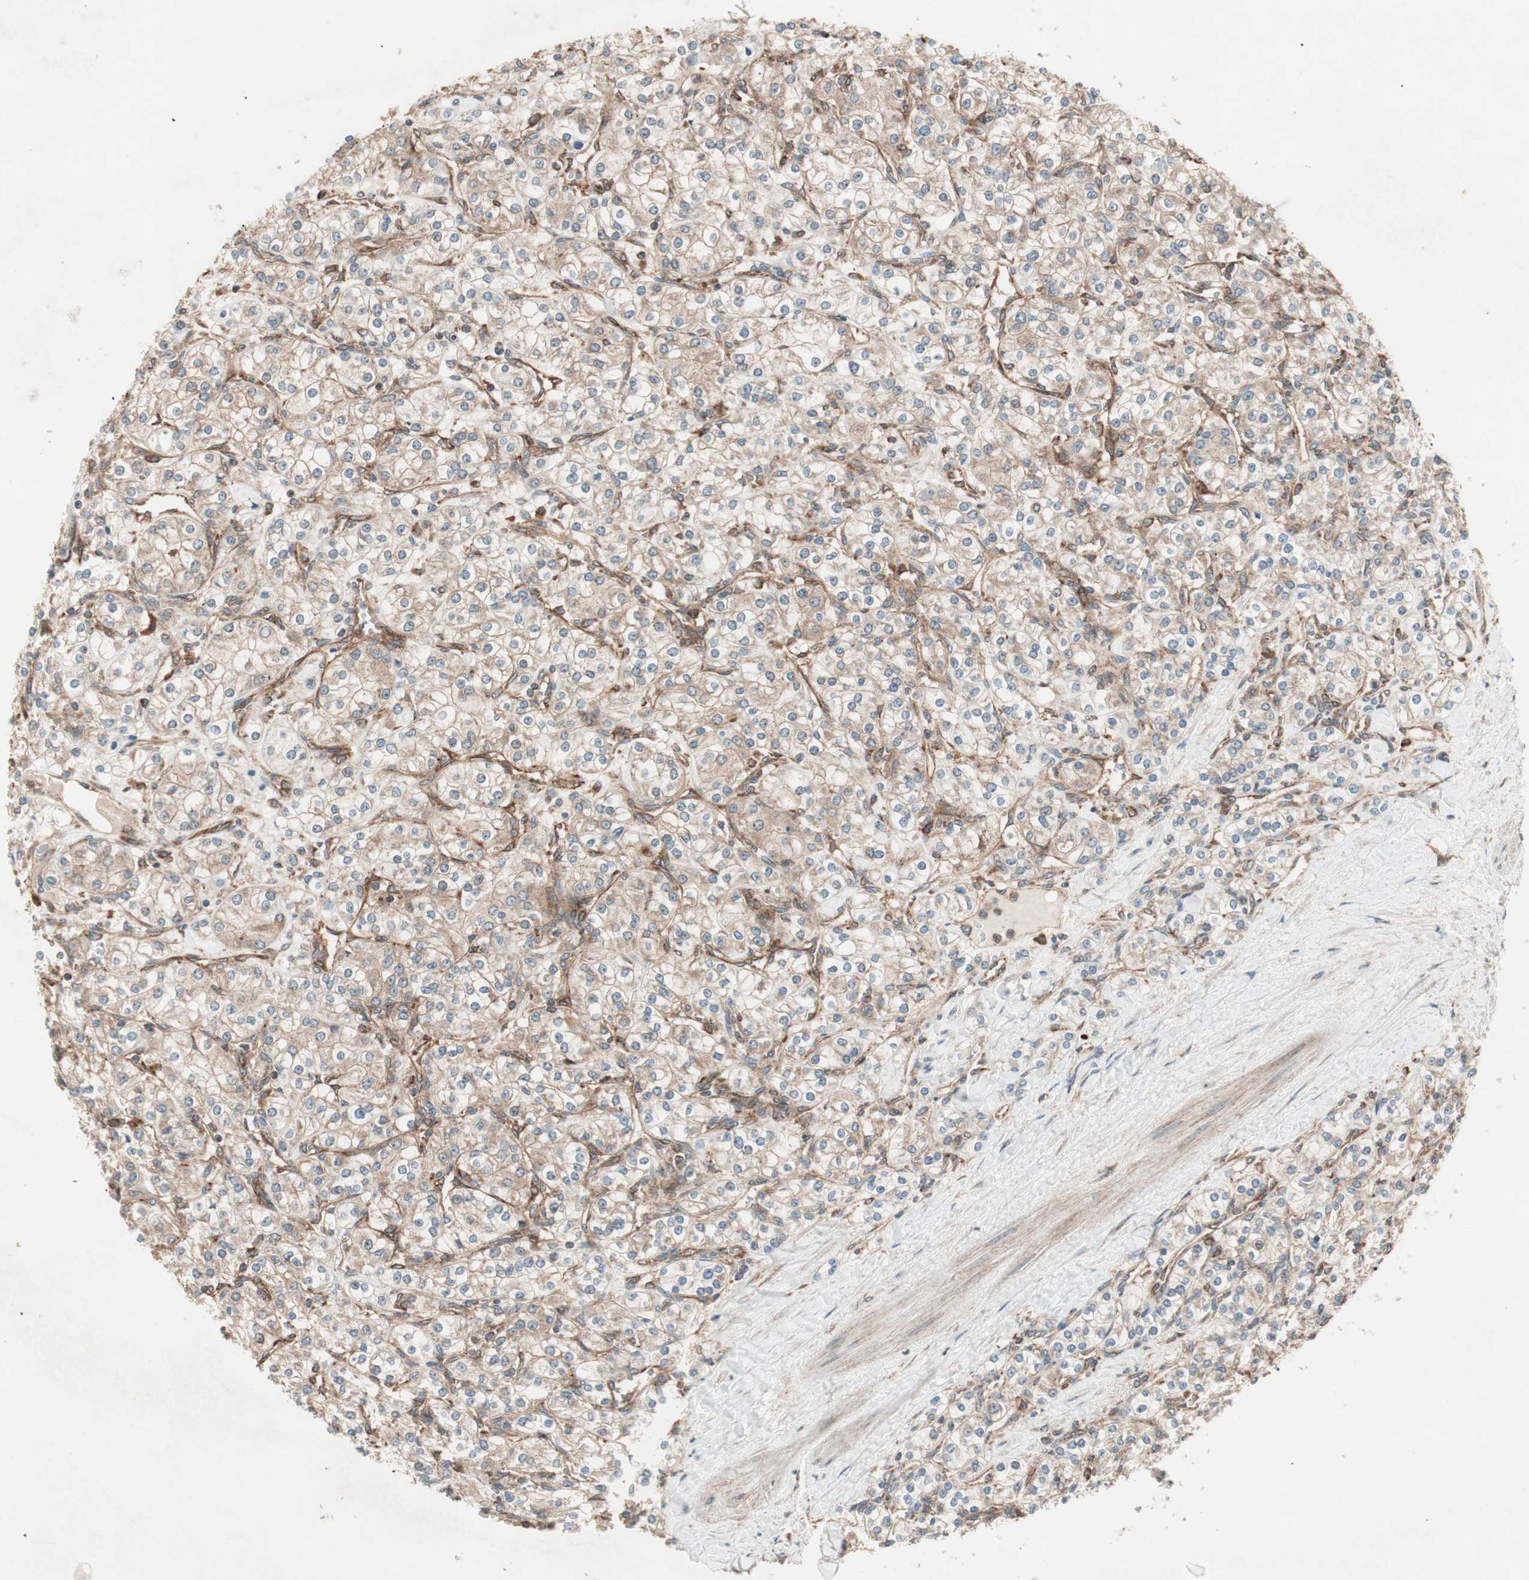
{"staining": {"intensity": "moderate", "quantity": ">75%", "location": "cytoplasmic/membranous"}, "tissue": "renal cancer", "cell_type": "Tumor cells", "image_type": "cancer", "snomed": [{"axis": "morphology", "description": "Adenocarcinoma, NOS"}, {"axis": "topography", "description": "Kidney"}], "caption": "IHC histopathology image of renal adenocarcinoma stained for a protein (brown), which displays medium levels of moderate cytoplasmic/membranous positivity in approximately >75% of tumor cells.", "gene": "RAB5A", "patient": {"sex": "male", "age": 77}}